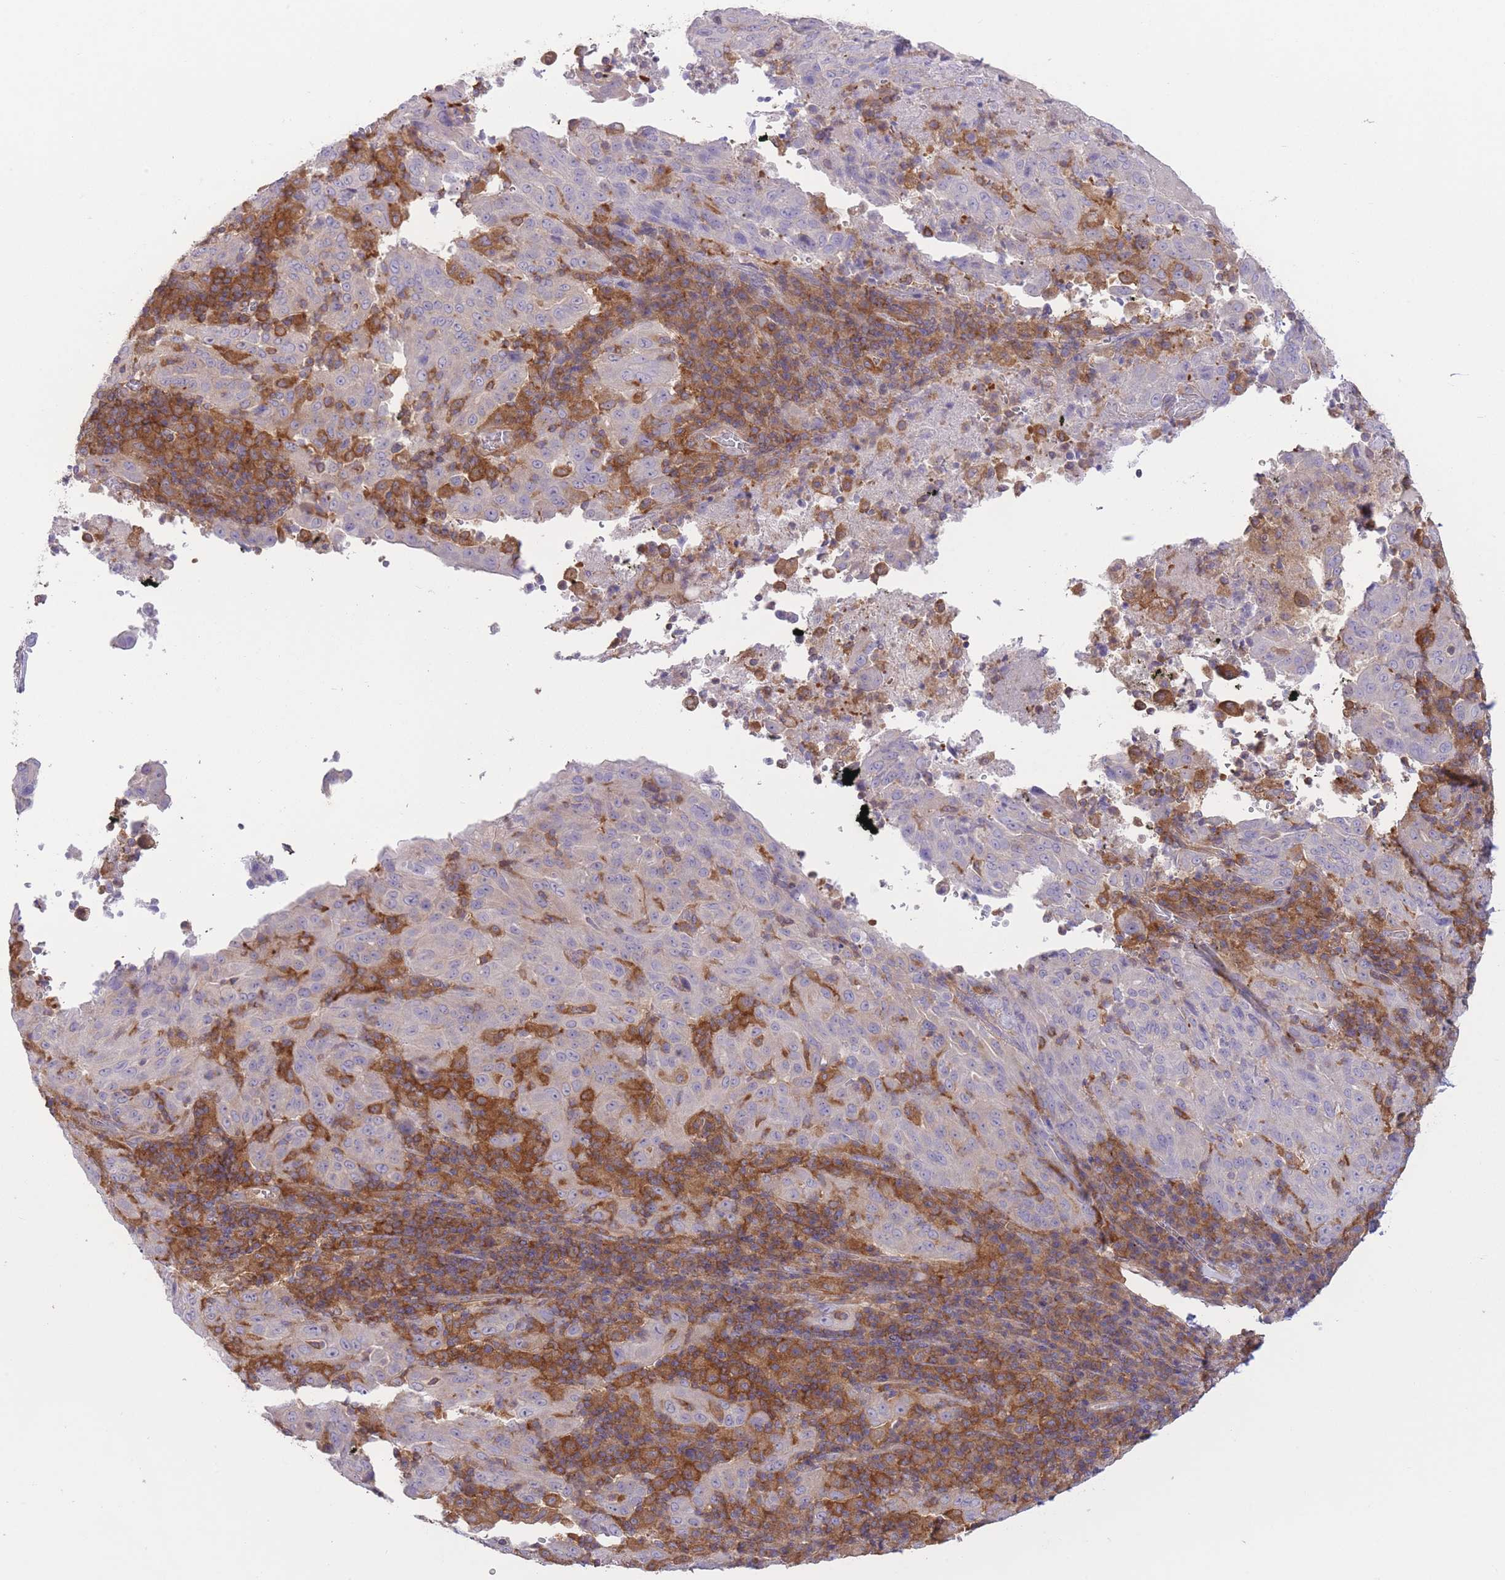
{"staining": {"intensity": "negative", "quantity": "none", "location": "none"}, "tissue": "pancreatic cancer", "cell_type": "Tumor cells", "image_type": "cancer", "snomed": [{"axis": "morphology", "description": "Adenocarcinoma, NOS"}, {"axis": "topography", "description": "Pancreas"}], "caption": "Immunohistochemistry (IHC) of human pancreatic cancer shows no staining in tumor cells. (DAB (3,3'-diaminobenzidine) immunohistochemistry (IHC), high magnification).", "gene": "PRKAR1A", "patient": {"sex": "male", "age": 63}}